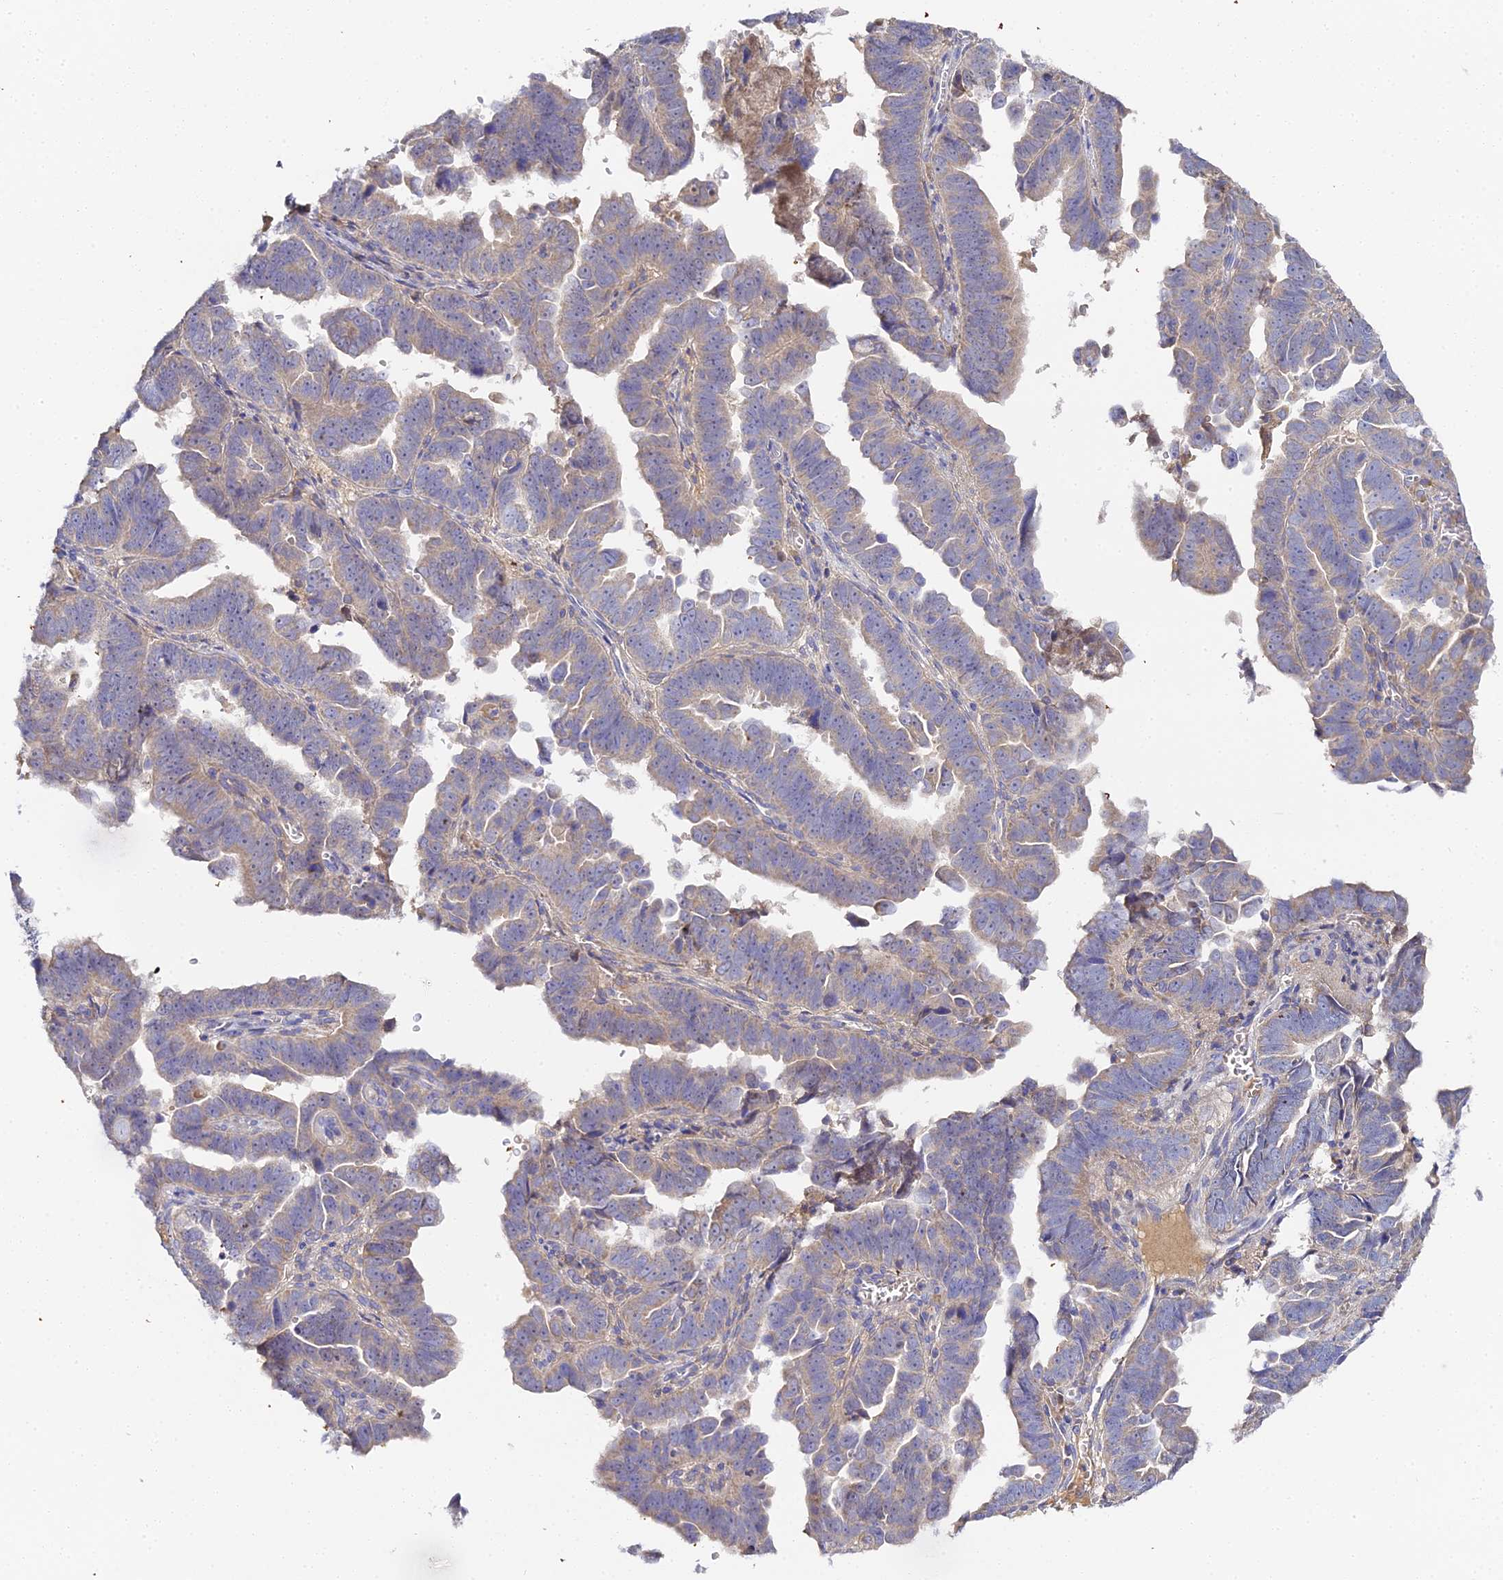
{"staining": {"intensity": "weak", "quantity": "25%-75%", "location": "cytoplasmic/membranous"}, "tissue": "endometrial cancer", "cell_type": "Tumor cells", "image_type": "cancer", "snomed": [{"axis": "morphology", "description": "Adenocarcinoma, NOS"}, {"axis": "topography", "description": "Endometrium"}], "caption": "Human endometrial cancer stained with a brown dye shows weak cytoplasmic/membranous positive staining in about 25%-75% of tumor cells.", "gene": "SCX", "patient": {"sex": "female", "age": 75}}